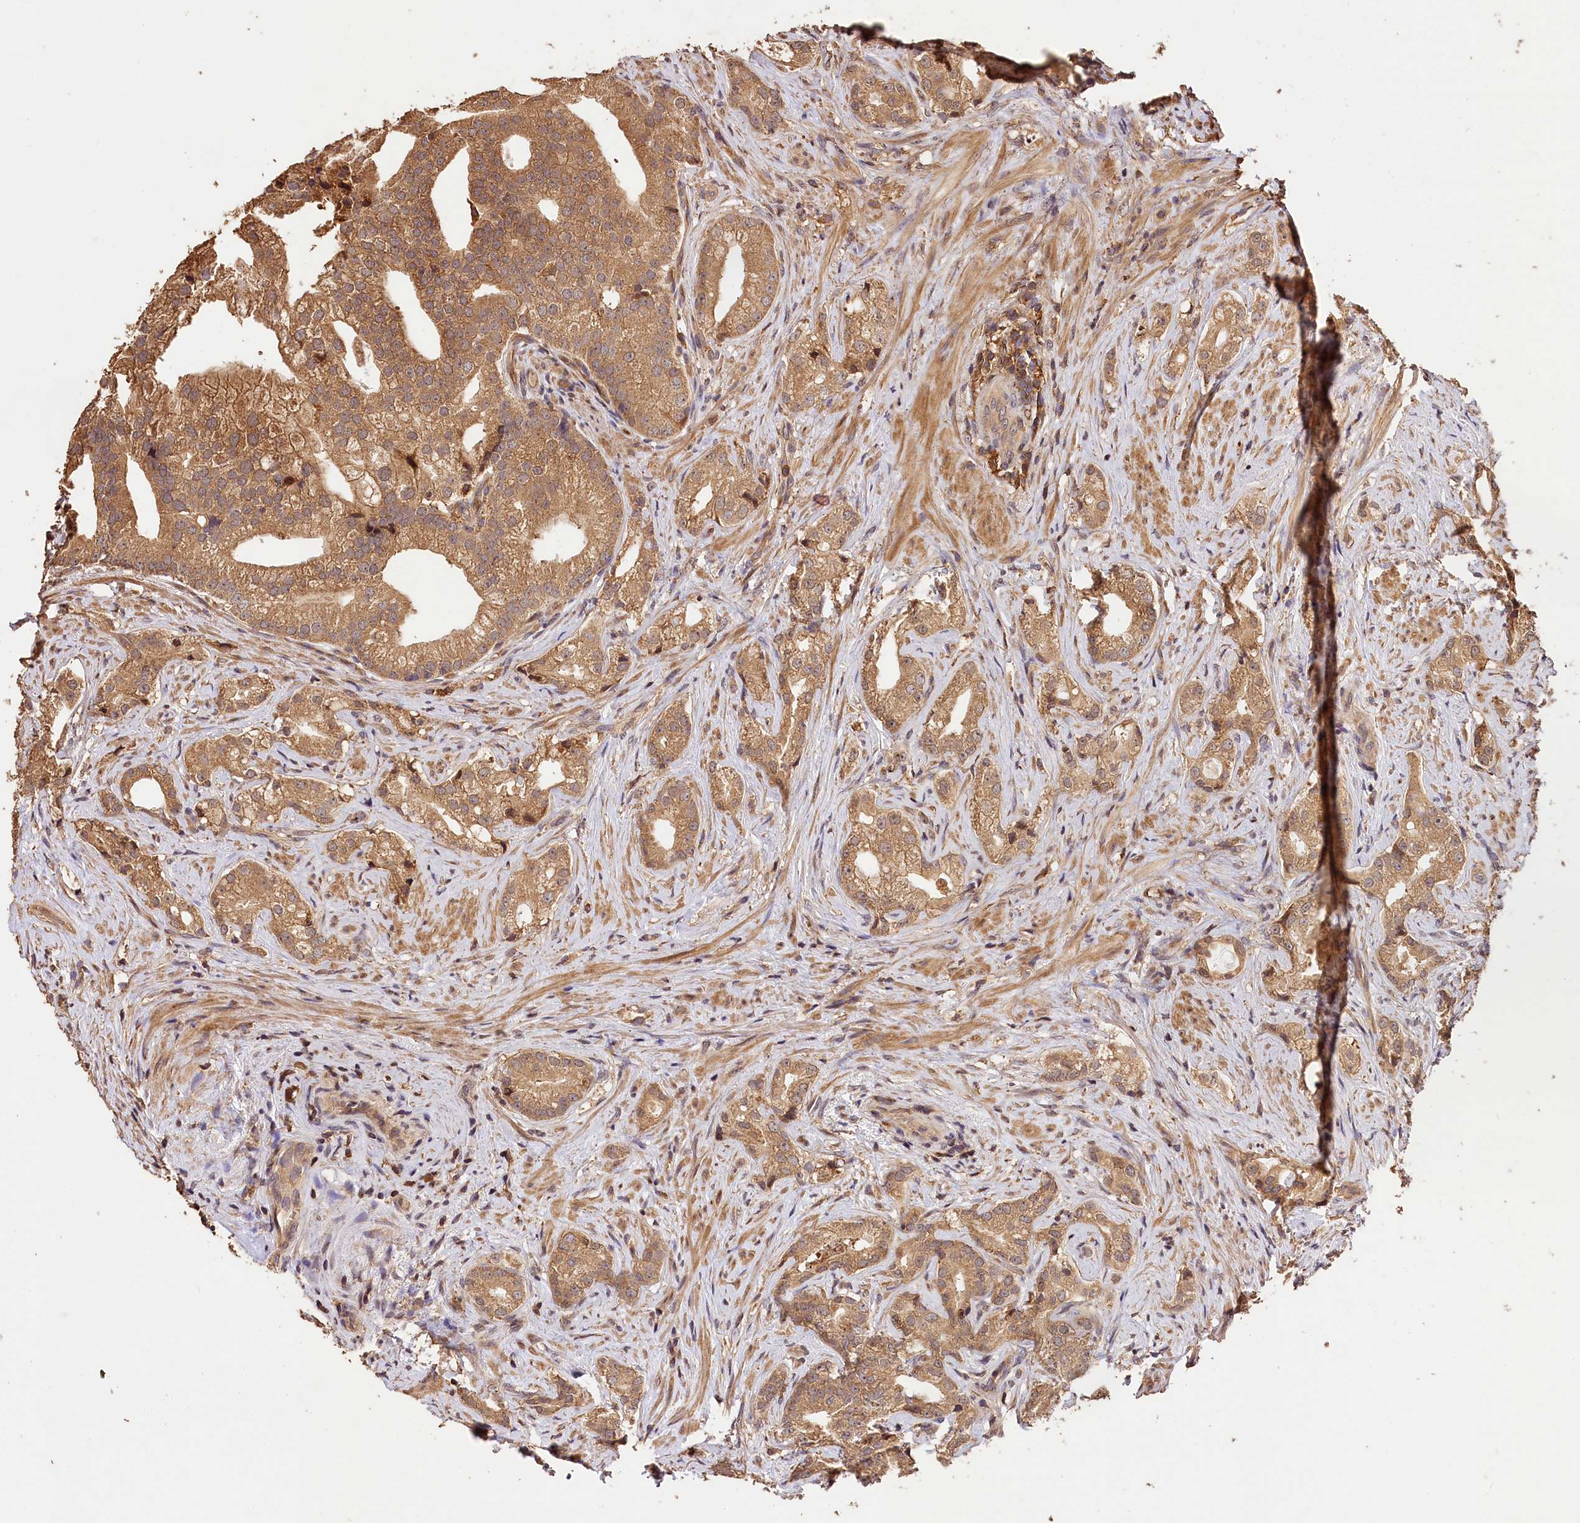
{"staining": {"intensity": "moderate", "quantity": ">75%", "location": "cytoplasmic/membranous"}, "tissue": "prostate cancer", "cell_type": "Tumor cells", "image_type": "cancer", "snomed": [{"axis": "morphology", "description": "Adenocarcinoma, Low grade"}, {"axis": "topography", "description": "Prostate"}], "caption": "Protein expression analysis of human prostate cancer (low-grade adenocarcinoma) reveals moderate cytoplasmic/membranous staining in approximately >75% of tumor cells. The staining is performed using DAB (3,3'-diaminobenzidine) brown chromogen to label protein expression. The nuclei are counter-stained blue using hematoxylin.", "gene": "KPTN", "patient": {"sex": "male", "age": 71}}